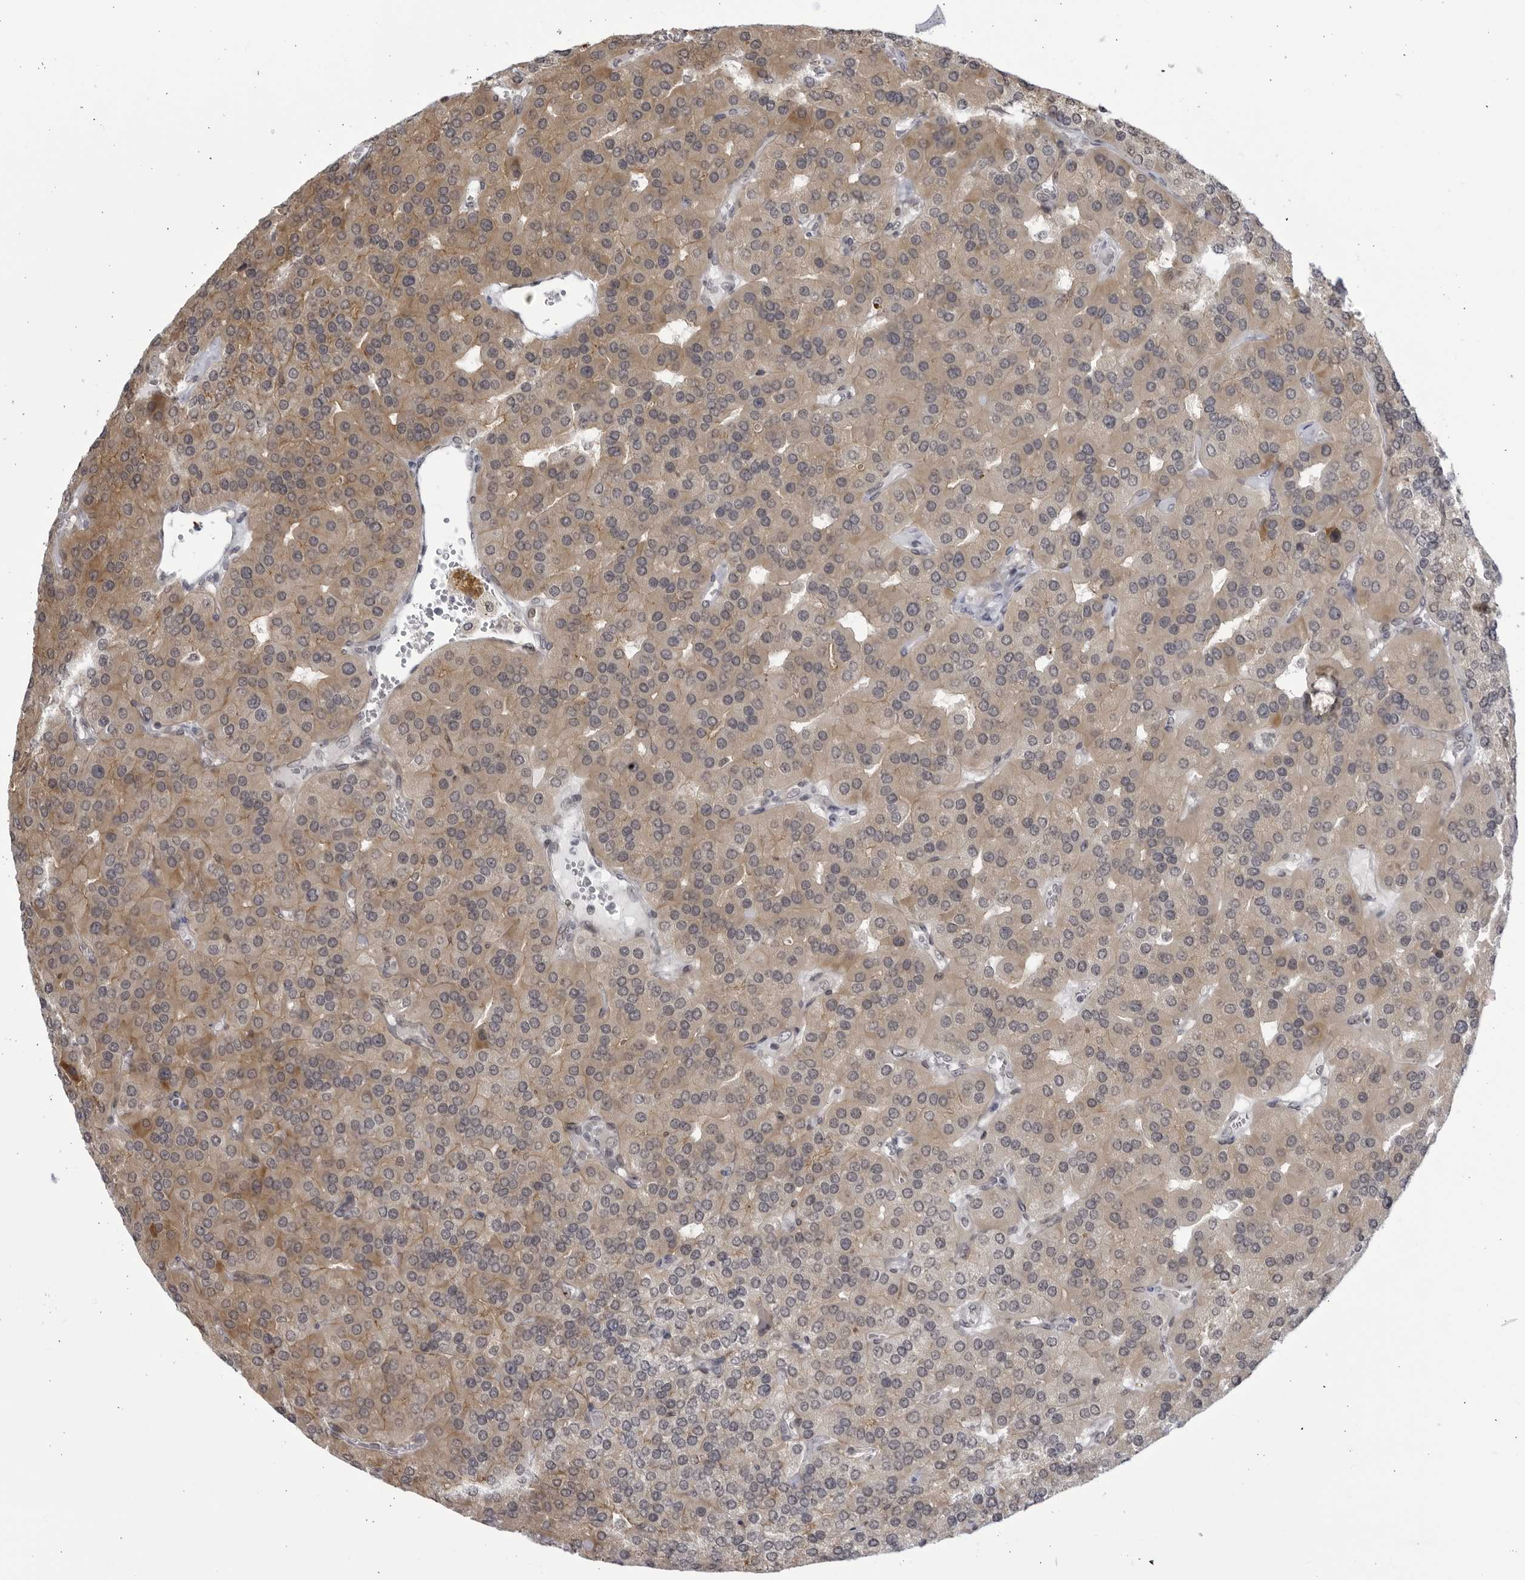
{"staining": {"intensity": "weak", "quantity": "25%-75%", "location": "cytoplasmic/membranous"}, "tissue": "parathyroid gland", "cell_type": "Glandular cells", "image_type": "normal", "snomed": [{"axis": "morphology", "description": "Normal tissue, NOS"}, {"axis": "morphology", "description": "Adenoma, NOS"}, {"axis": "topography", "description": "Parathyroid gland"}], "caption": "The immunohistochemical stain labels weak cytoplasmic/membranous positivity in glandular cells of normal parathyroid gland. (DAB IHC, brown staining for protein, blue staining for nuclei).", "gene": "CNBD1", "patient": {"sex": "female", "age": 86}}